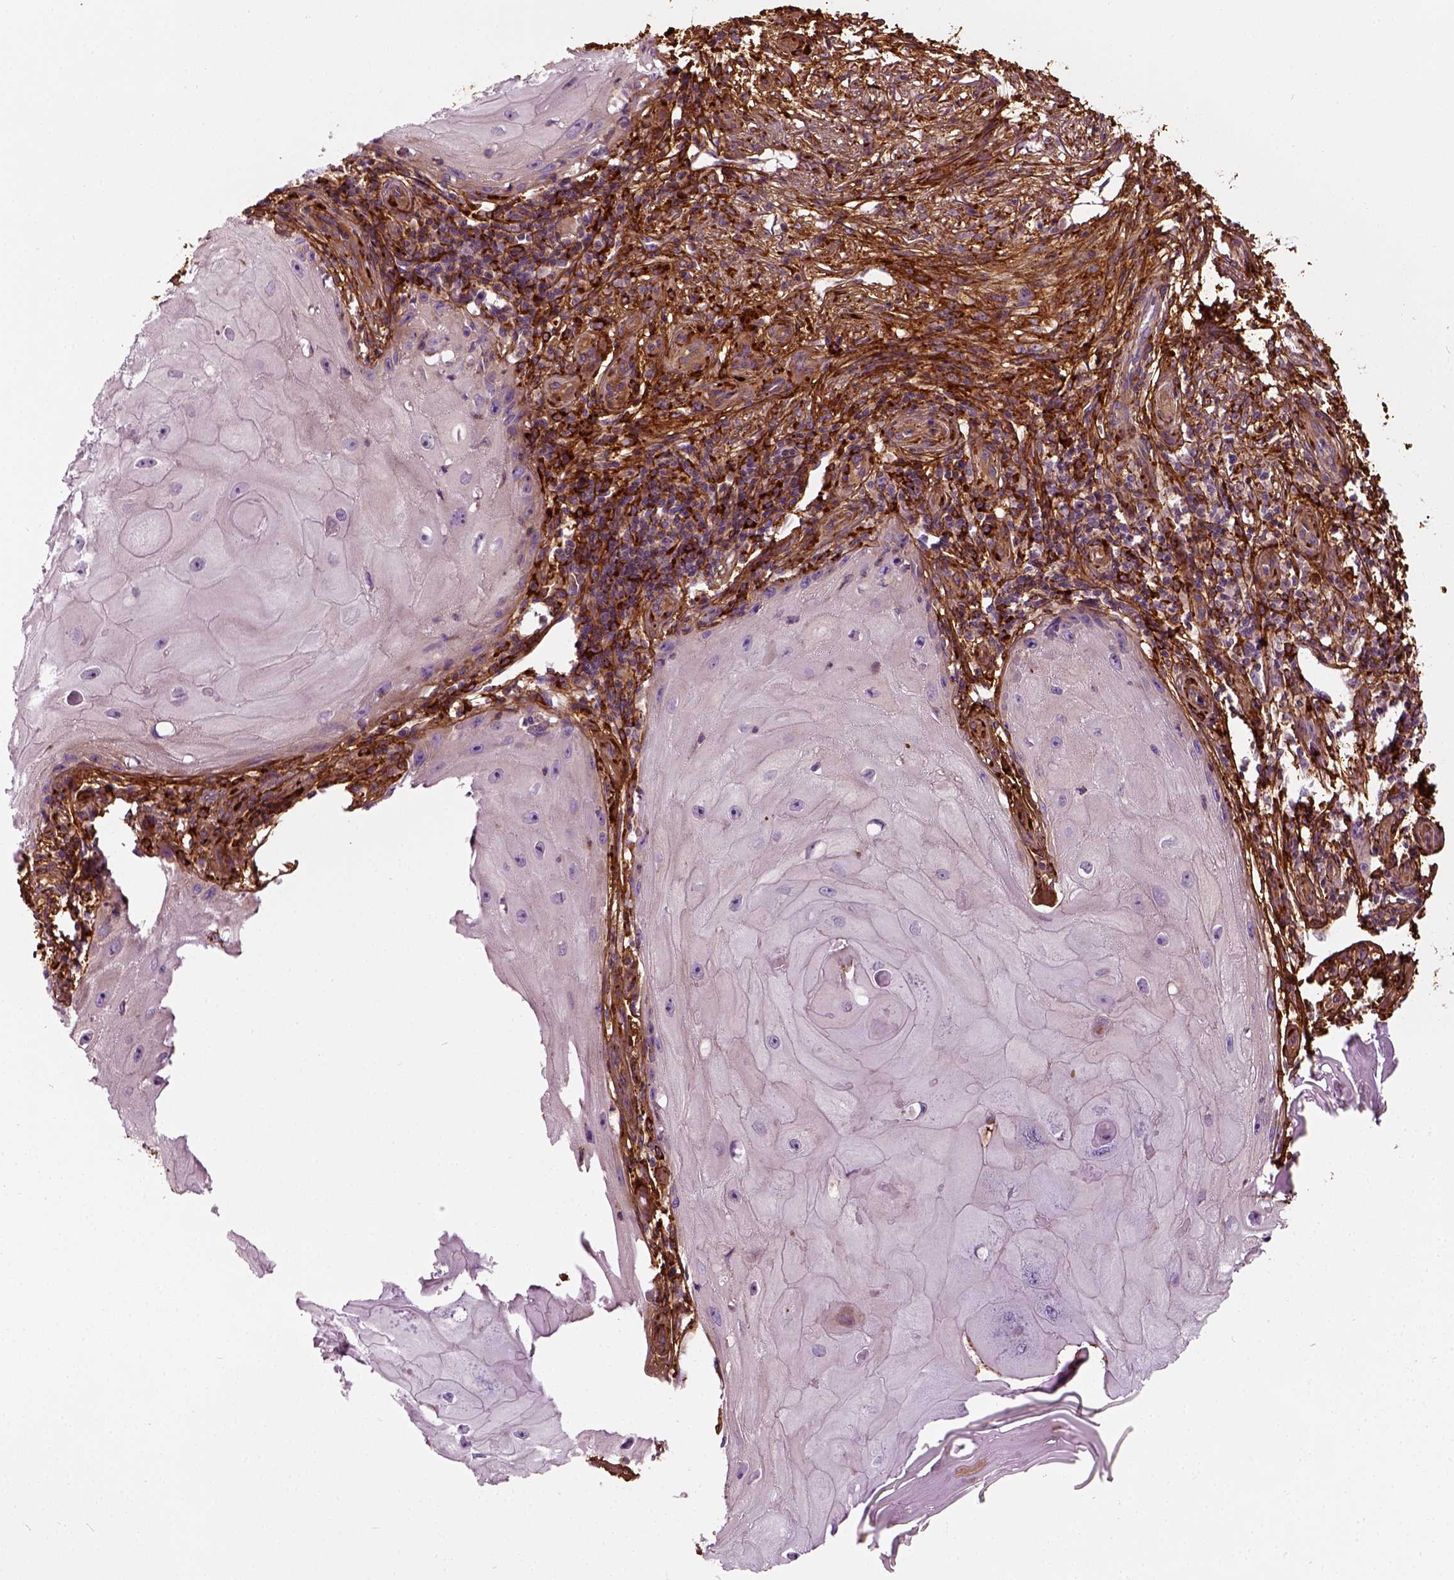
{"staining": {"intensity": "negative", "quantity": "none", "location": "none"}, "tissue": "skin cancer", "cell_type": "Tumor cells", "image_type": "cancer", "snomed": [{"axis": "morphology", "description": "Squamous cell carcinoma, NOS"}, {"axis": "topography", "description": "Skin"}], "caption": "DAB (3,3'-diaminobenzidine) immunohistochemical staining of skin cancer (squamous cell carcinoma) shows no significant staining in tumor cells.", "gene": "COL6A2", "patient": {"sex": "female", "age": 77}}